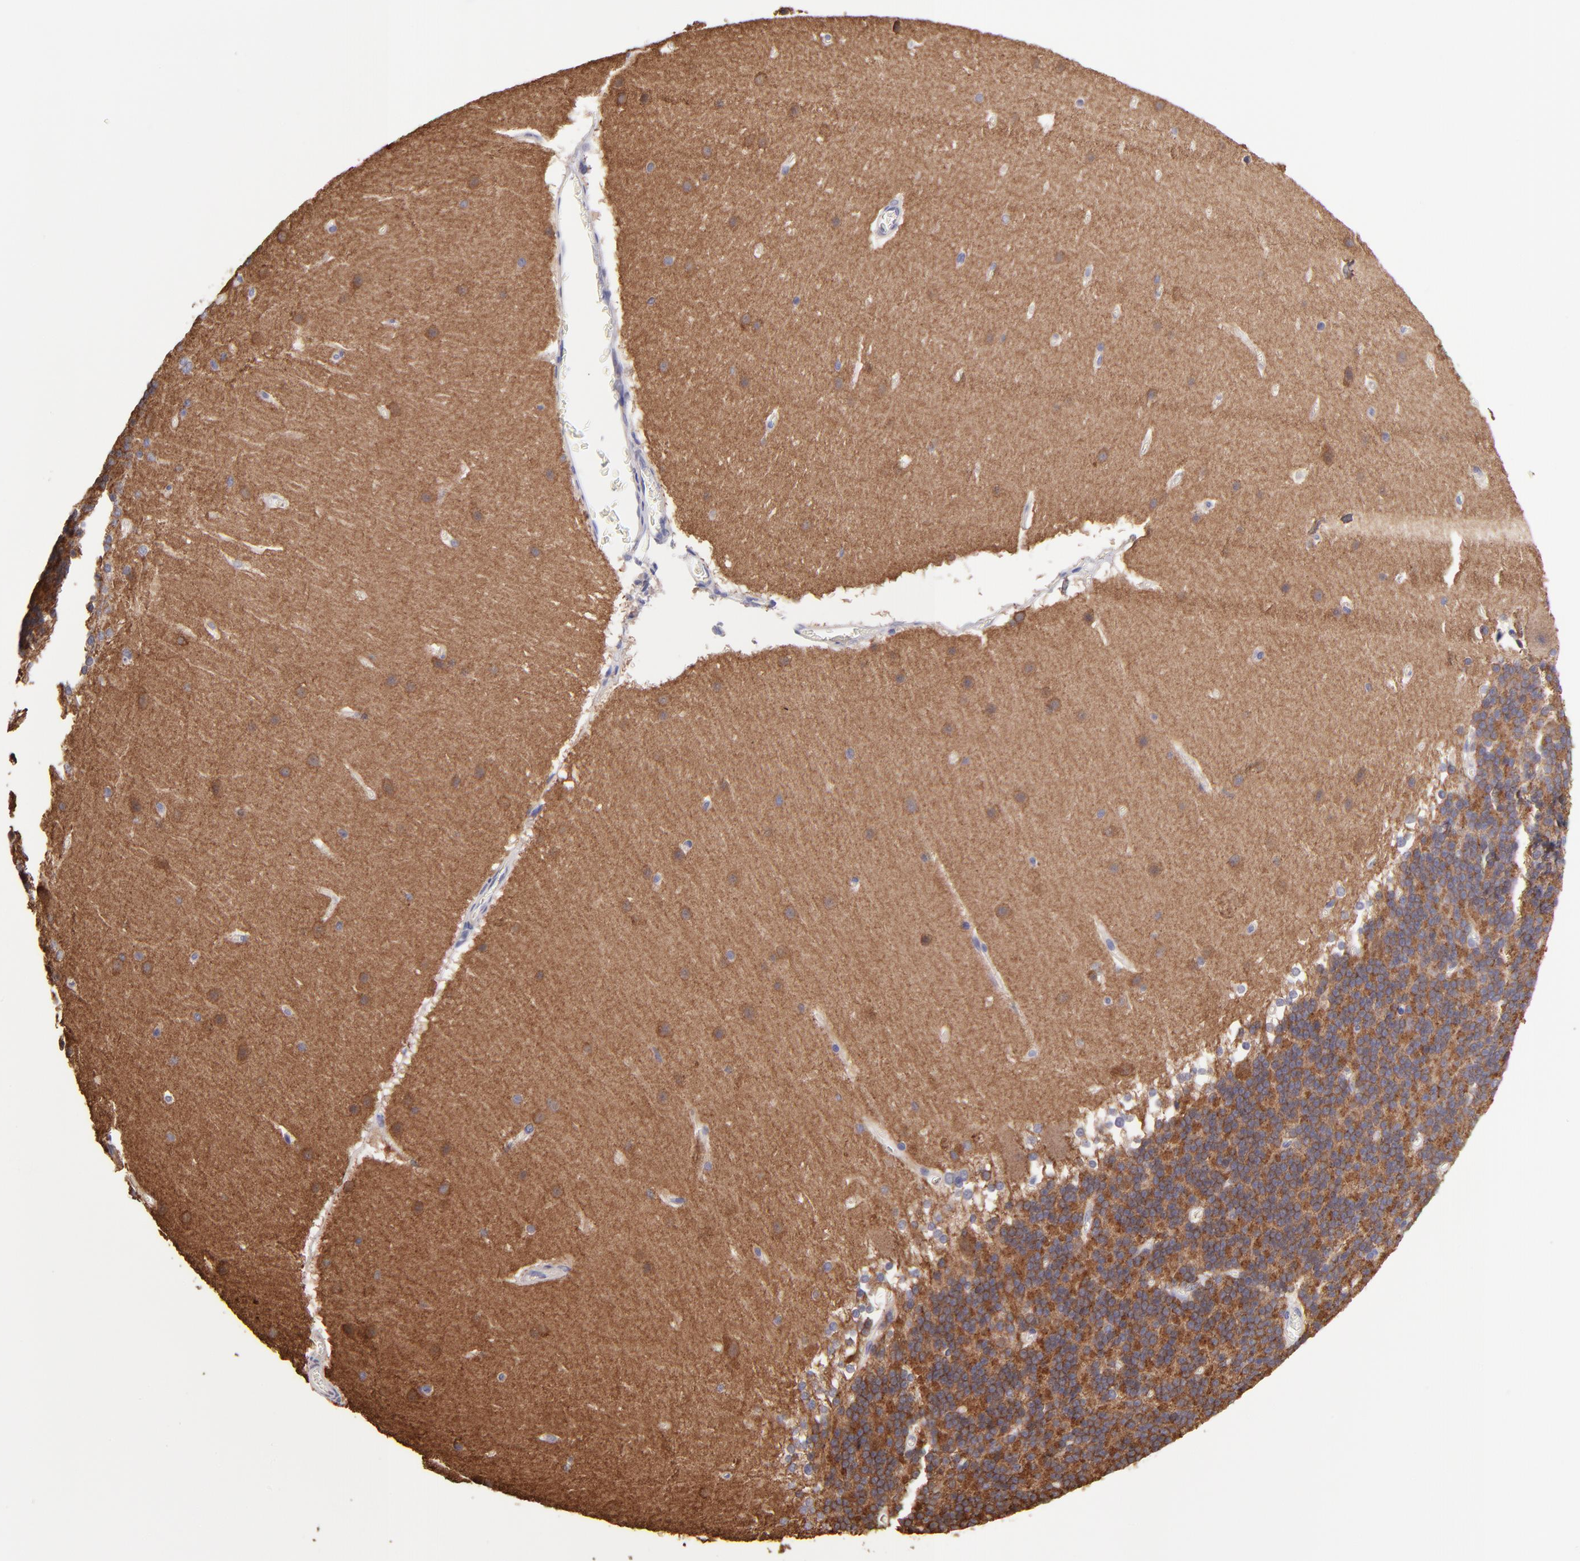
{"staining": {"intensity": "strong", "quantity": ">75%", "location": "cytoplasmic/membranous"}, "tissue": "cerebellum", "cell_type": "Cells in granular layer", "image_type": "normal", "snomed": [{"axis": "morphology", "description": "Normal tissue, NOS"}, {"axis": "topography", "description": "Cerebellum"}], "caption": "This micrograph demonstrates immunohistochemistry staining of benign cerebellum, with high strong cytoplasmic/membranous positivity in approximately >75% of cells in granular layer.", "gene": "NSF", "patient": {"sex": "female", "age": 19}}